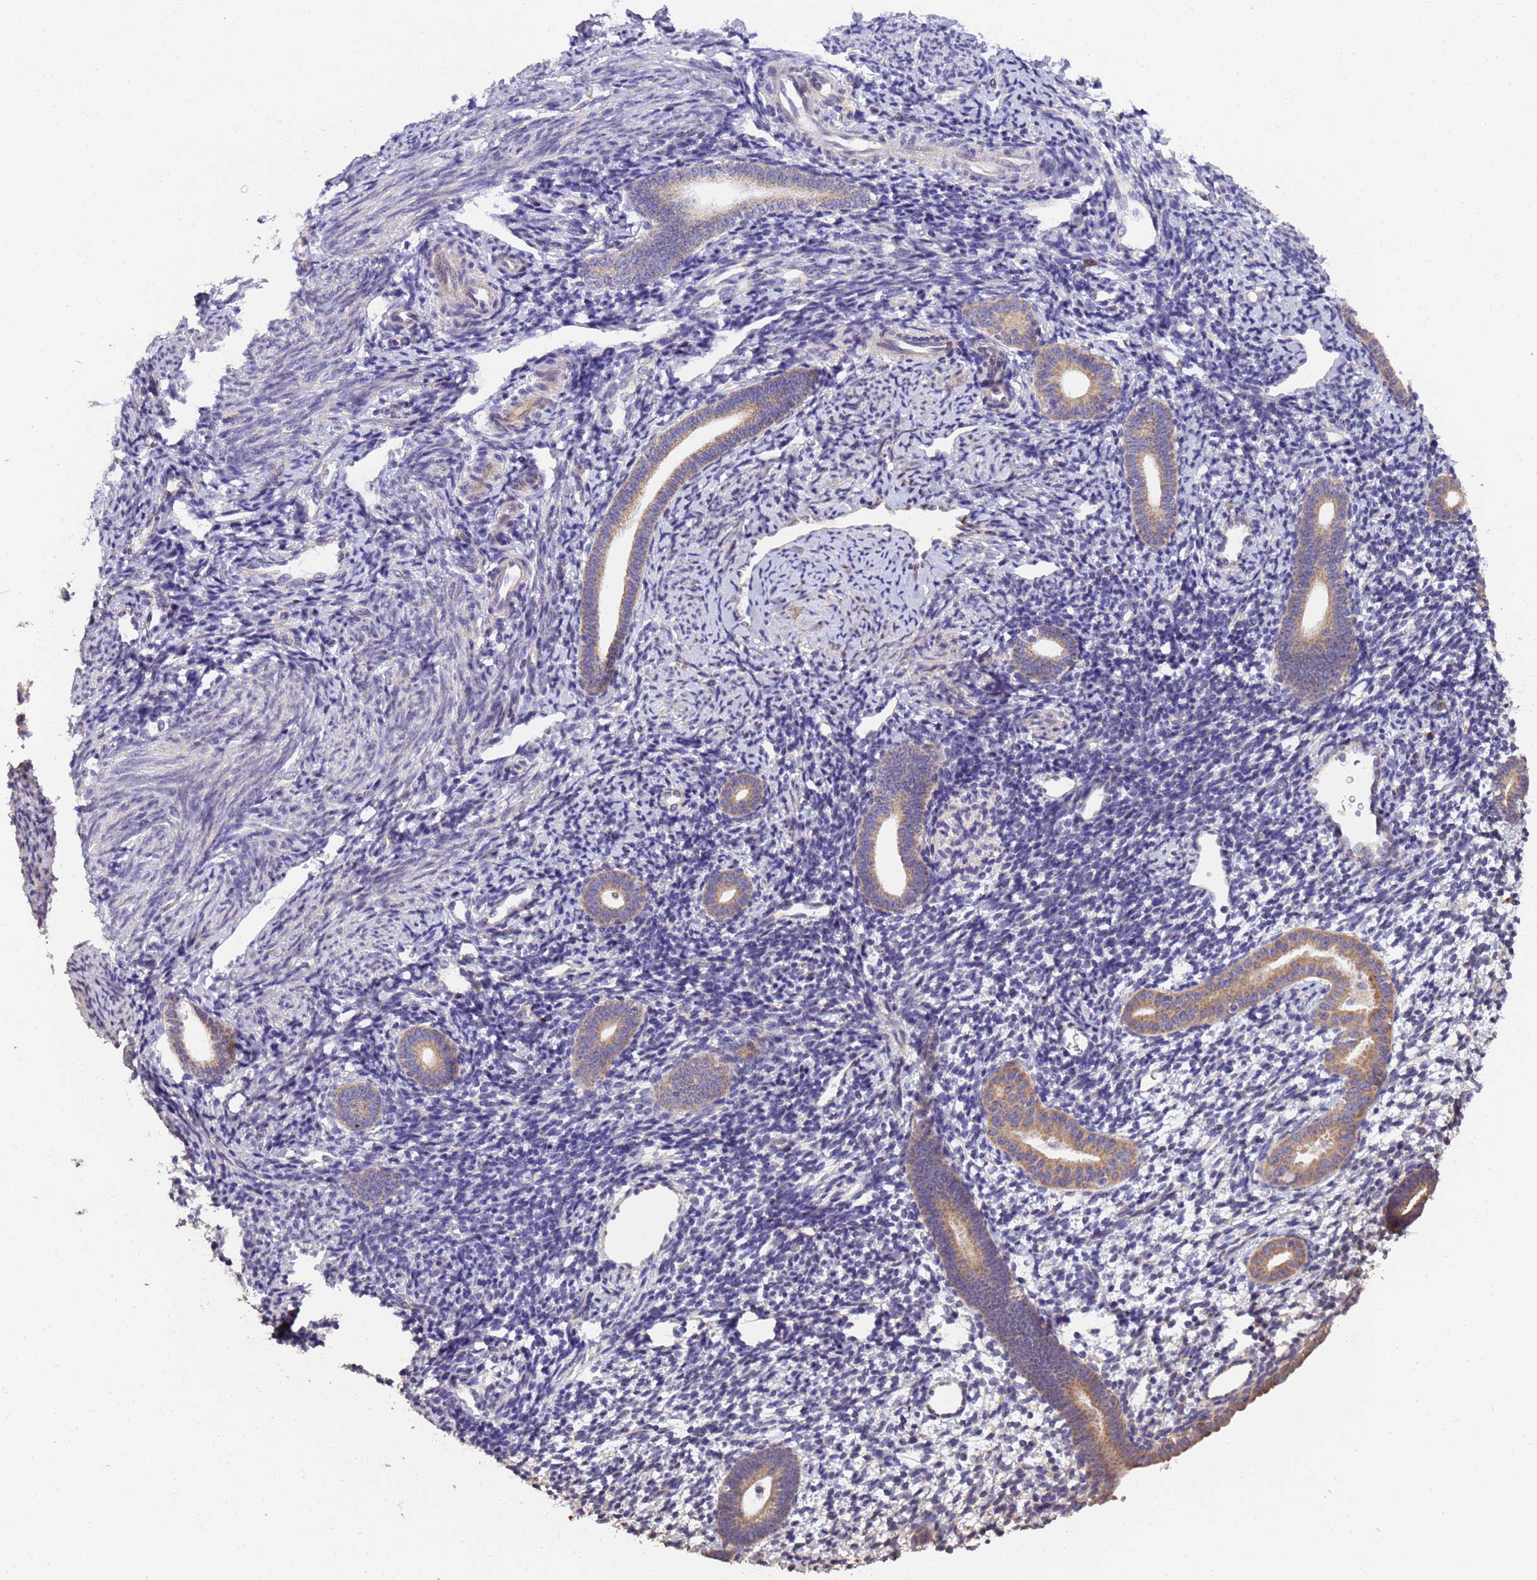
{"staining": {"intensity": "negative", "quantity": "none", "location": "none"}, "tissue": "endometrium", "cell_type": "Cells in endometrial stroma", "image_type": "normal", "snomed": [{"axis": "morphology", "description": "Normal tissue, NOS"}, {"axis": "topography", "description": "Endometrium"}], "caption": "Cells in endometrial stroma show no significant protein staining in unremarkable endometrium. (Stains: DAB immunohistochemistry with hematoxylin counter stain, Microscopy: brightfield microscopy at high magnification).", "gene": "RAPGEF3", "patient": {"sex": "female", "age": 56}}